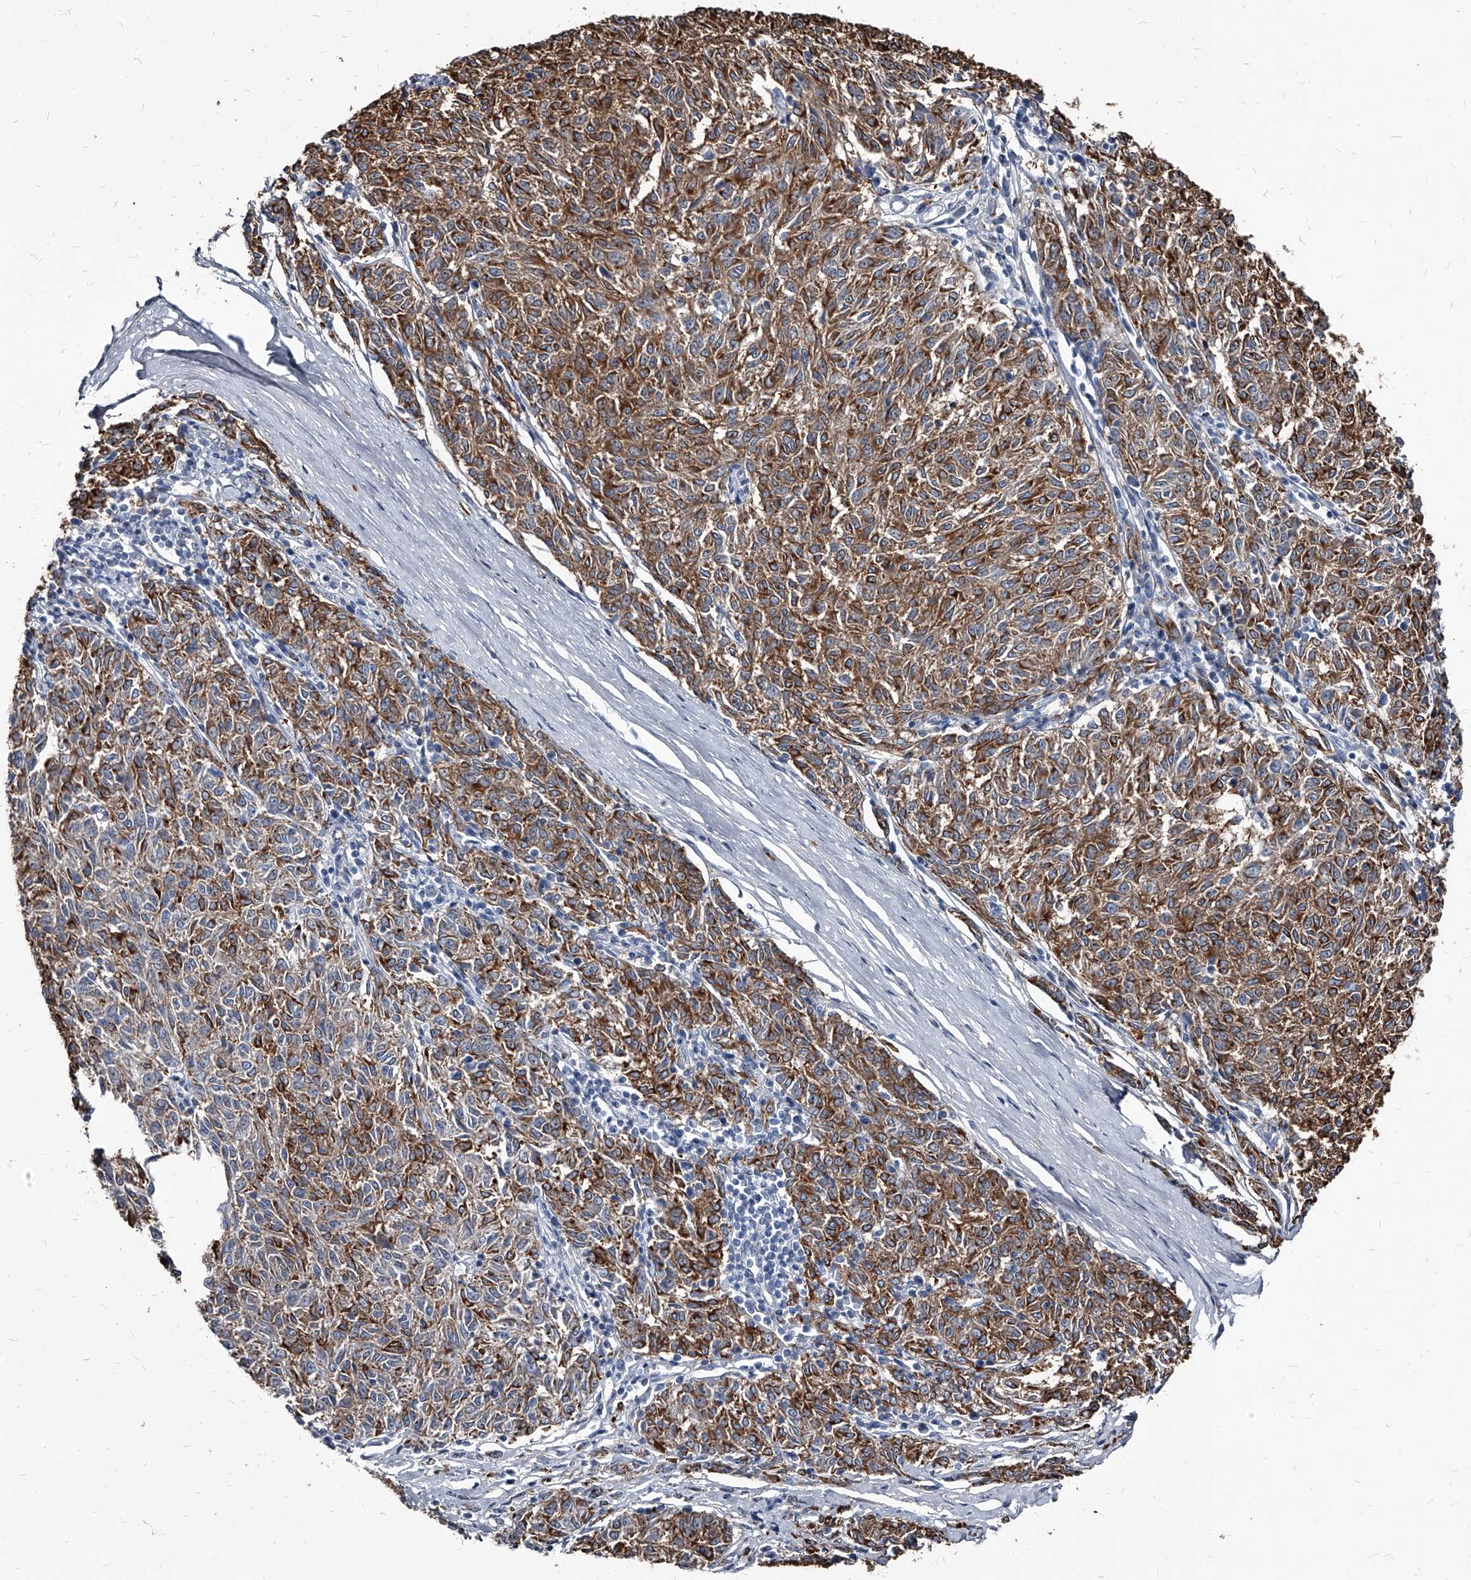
{"staining": {"intensity": "moderate", "quantity": ">75%", "location": "cytoplasmic/membranous"}, "tissue": "melanoma", "cell_type": "Tumor cells", "image_type": "cancer", "snomed": [{"axis": "morphology", "description": "Malignant melanoma, NOS"}, {"axis": "topography", "description": "Skin"}], "caption": "Human malignant melanoma stained for a protein (brown) displays moderate cytoplasmic/membranous positive positivity in approximately >75% of tumor cells.", "gene": "PGLYRP3", "patient": {"sex": "female", "age": 72}}